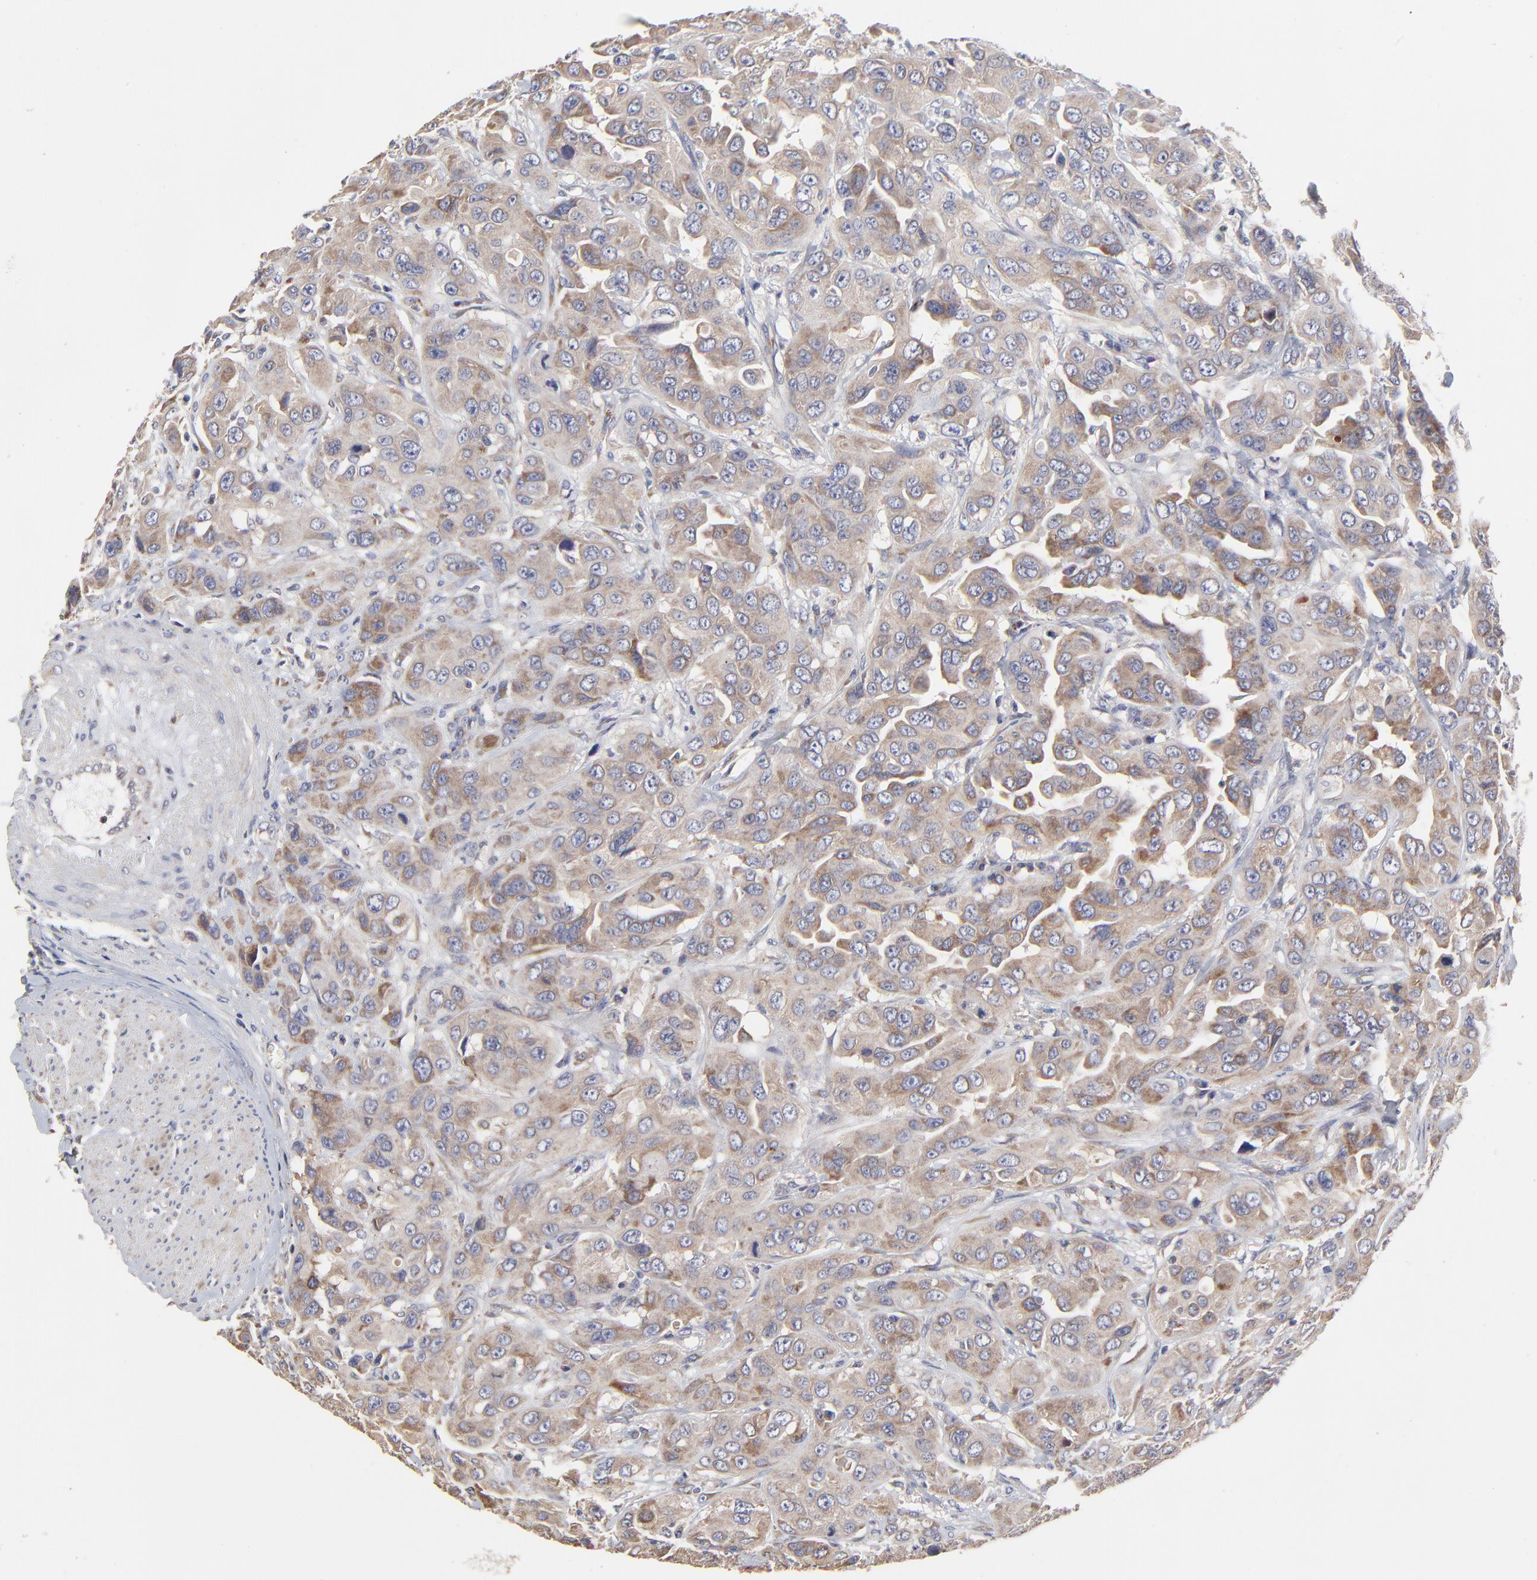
{"staining": {"intensity": "moderate", "quantity": ">75%", "location": "cytoplasmic/membranous"}, "tissue": "urothelial cancer", "cell_type": "Tumor cells", "image_type": "cancer", "snomed": [{"axis": "morphology", "description": "Urothelial carcinoma, High grade"}, {"axis": "topography", "description": "Urinary bladder"}], "caption": "Urothelial carcinoma (high-grade) stained with a protein marker exhibits moderate staining in tumor cells.", "gene": "ELP2", "patient": {"sex": "male", "age": 73}}